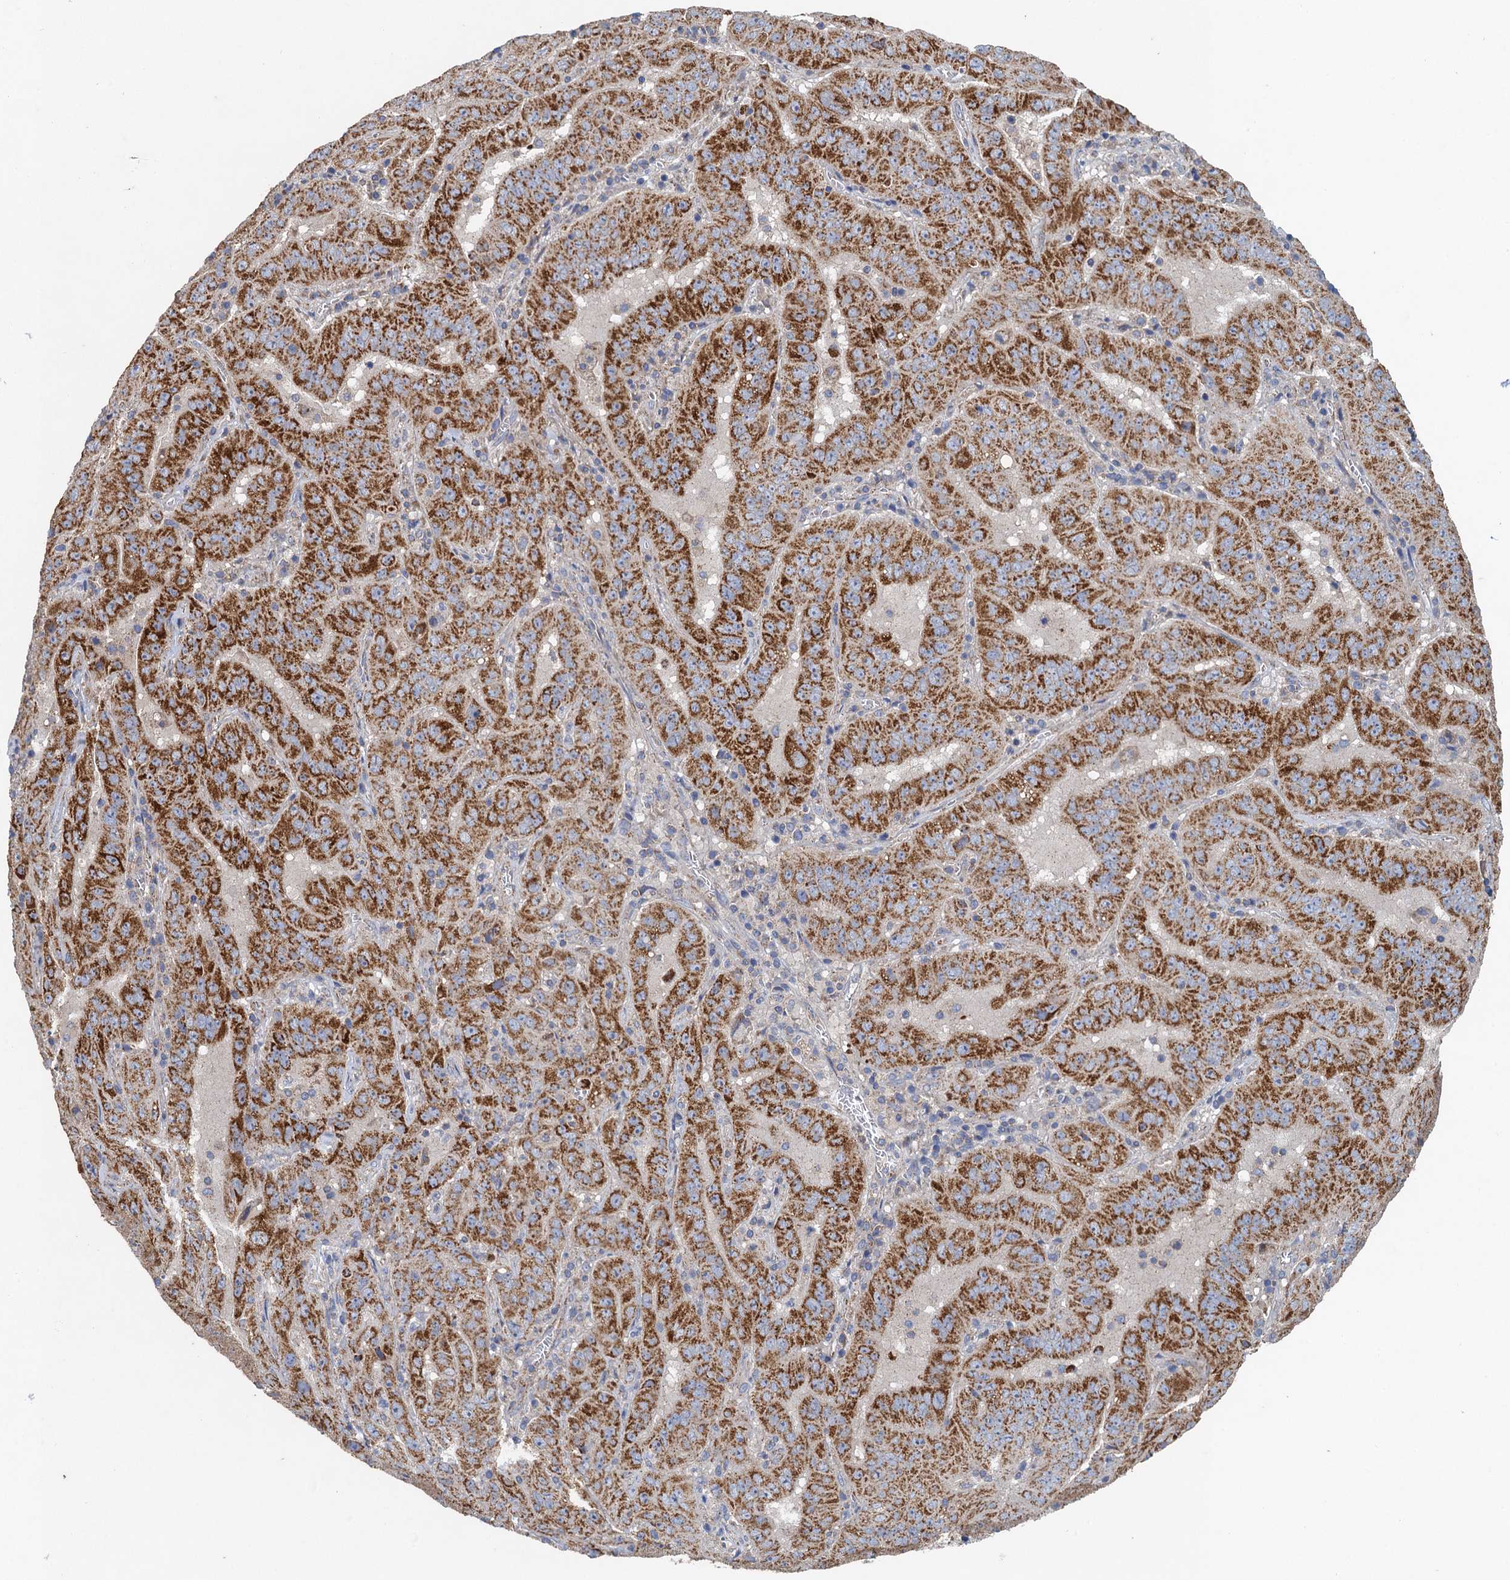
{"staining": {"intensity": "strong", "quantity": ">75%", "location": "cytoplasmic/membranous"}, "tissue": "pancreatic cancer", "cell_type": "Tumor cells", "image_type": "cancer", "snomed": [{"axis": "morphology", "description": "Adenocarcinoma, NOS"}, {"axis": "topography", "description": "Pancreas"}], "caption": "High-power microscopy captured an immunohistochemistry (IHC) photomicrograph of pancreatic adenocarcinoma, revealing strong cytoplasmic/membranous expression in about >75% of tumor cells.", "gene": "BCS1L", "patient": {"sex": "male", "age": 63}}